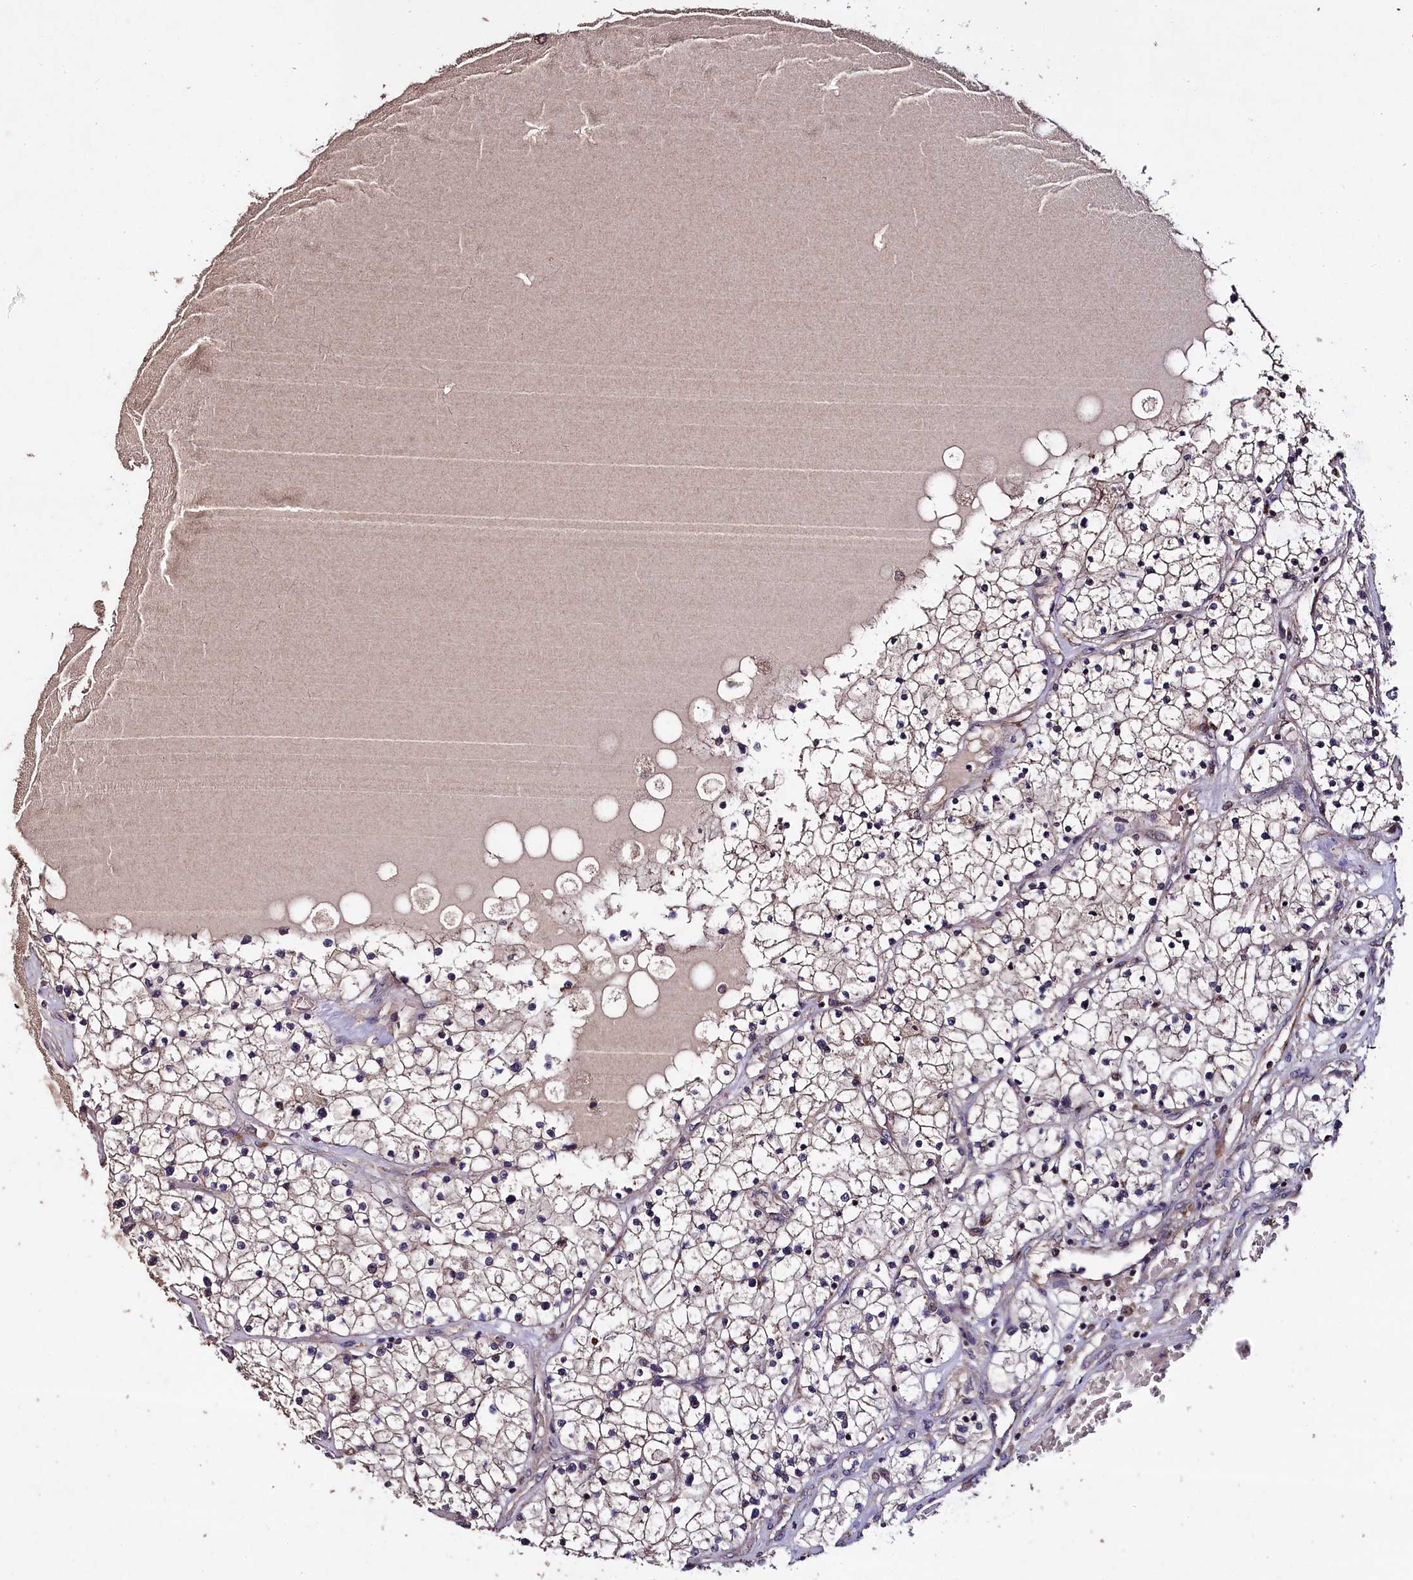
{"staining": {"intensity": "negative", "quantity": "none", "location": "none"}, "tissue": "renal cancer", "cell_type": "Tumor cells", "image_type": "cancer", "snomed": [{"axis": "morphology", "description": "Normal tissue, NOS"}, {"axis": "morphology", "description": "Adenocarcinoma, NOS"}, {"axis": "topography", "description": "Kidney"}], "caption": "There is no significant positivity in tumor cells of renal adenocarcinoma. (Stains: DAB (3,3'-diaminobenzidine) immunohistochemistry with hematoxylin counter stain, Microscopy: brightfield microscopy at high magnification).", "gene": "COQ9", "patient": {"sex": "male", "age": 68}}